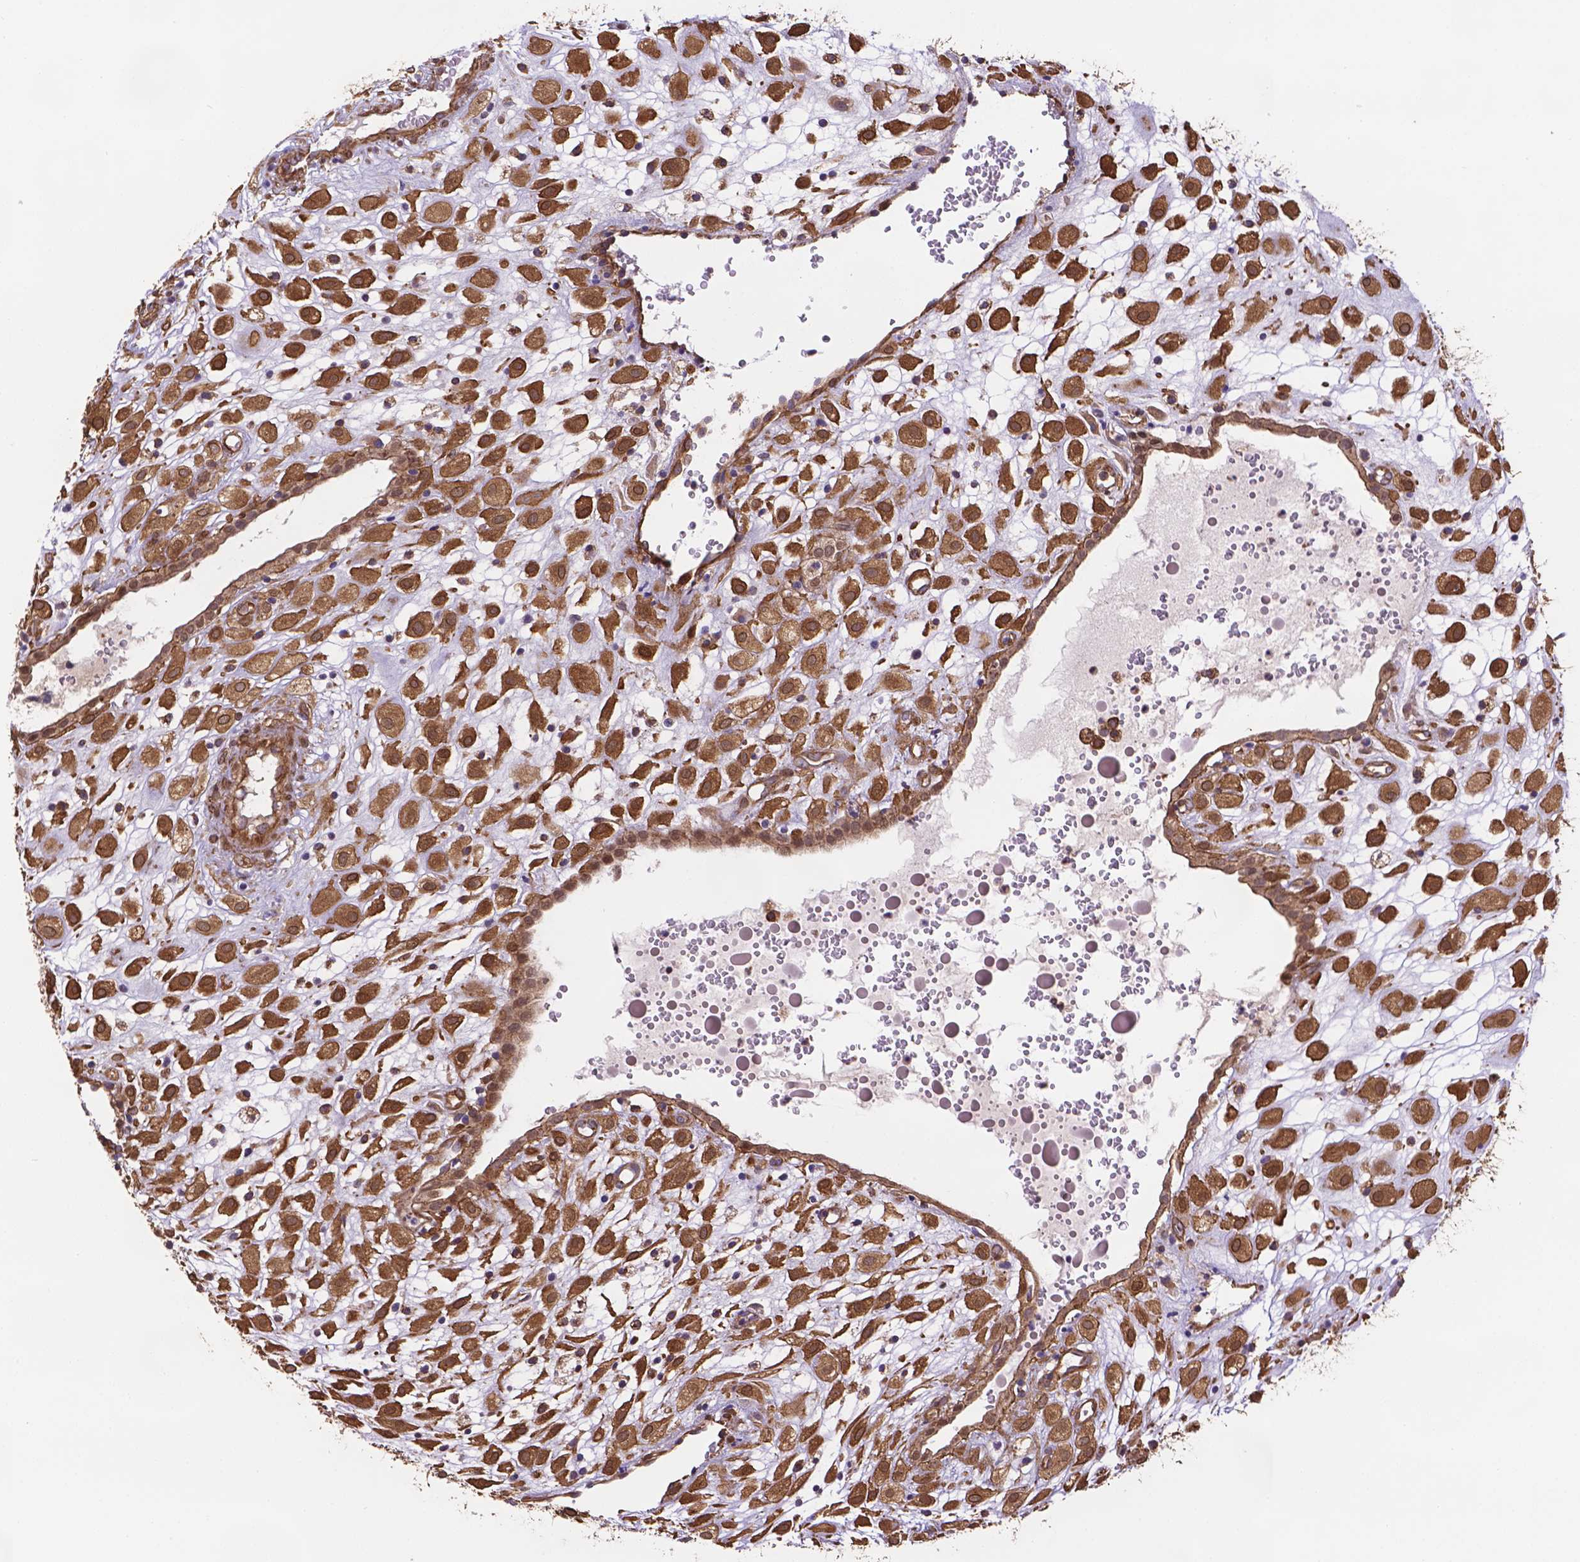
{"staining": {"intensity": "strong", "quantity": ">75%", "location": "cytoplasmic/membranous"}, "tissue": "placenta", "cell_type": "Decidual cells", "image_type": "normal", "snomed": [{"axis": "morphology", "description": "Normal tissue, NOS"}, {"axis": "topography", "description": "Placenta"}], "caption": "The photomicrograph shows a brown stain indicating the presence of a protein in the cytoplasmic/membranous of decidual cells in placenta. (DAB = brown stain, brightfield microscopy at high magnification).", "gene": "YAP1", "patient": {"sex": "female", "age": 24}}